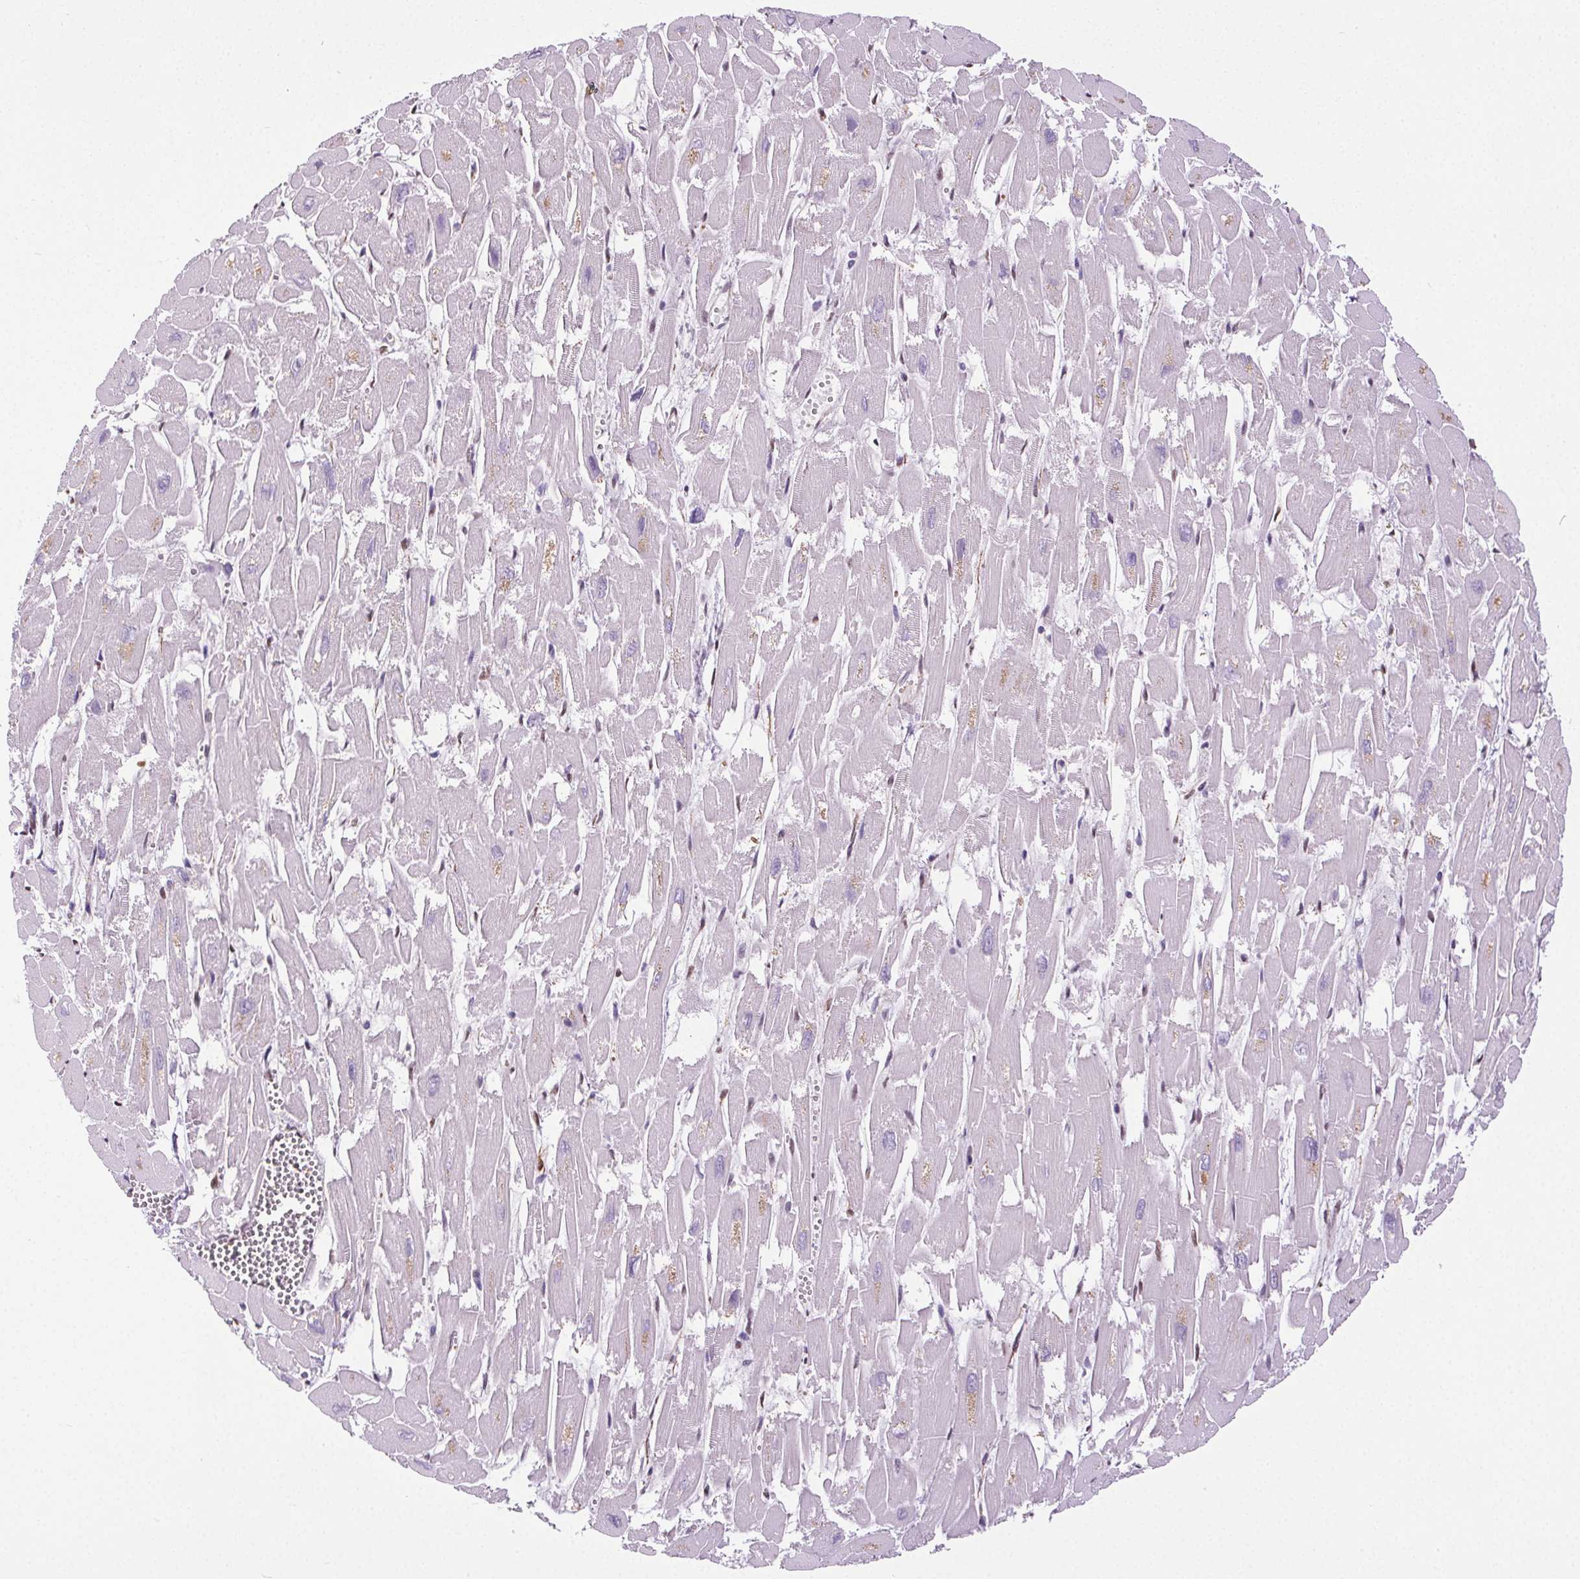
{"staining": {"intensity": "negative", "quantity": "none", "location": "none"}, "tissue": "heart muscle", "cell_type": "Cardiomyocytes", "image_type": "normal", "snomed": [{"axis": "morphology", "description": "Normal tissue, NOS"}, {"axis": "topography", "description": "Heart"}], "caption": "Heart muscle was stained to show a protein in brown. There is no significant expression in cardiomyocytes.", "gene": "GP6", "patient": {"sex": "male", "age": 54}}